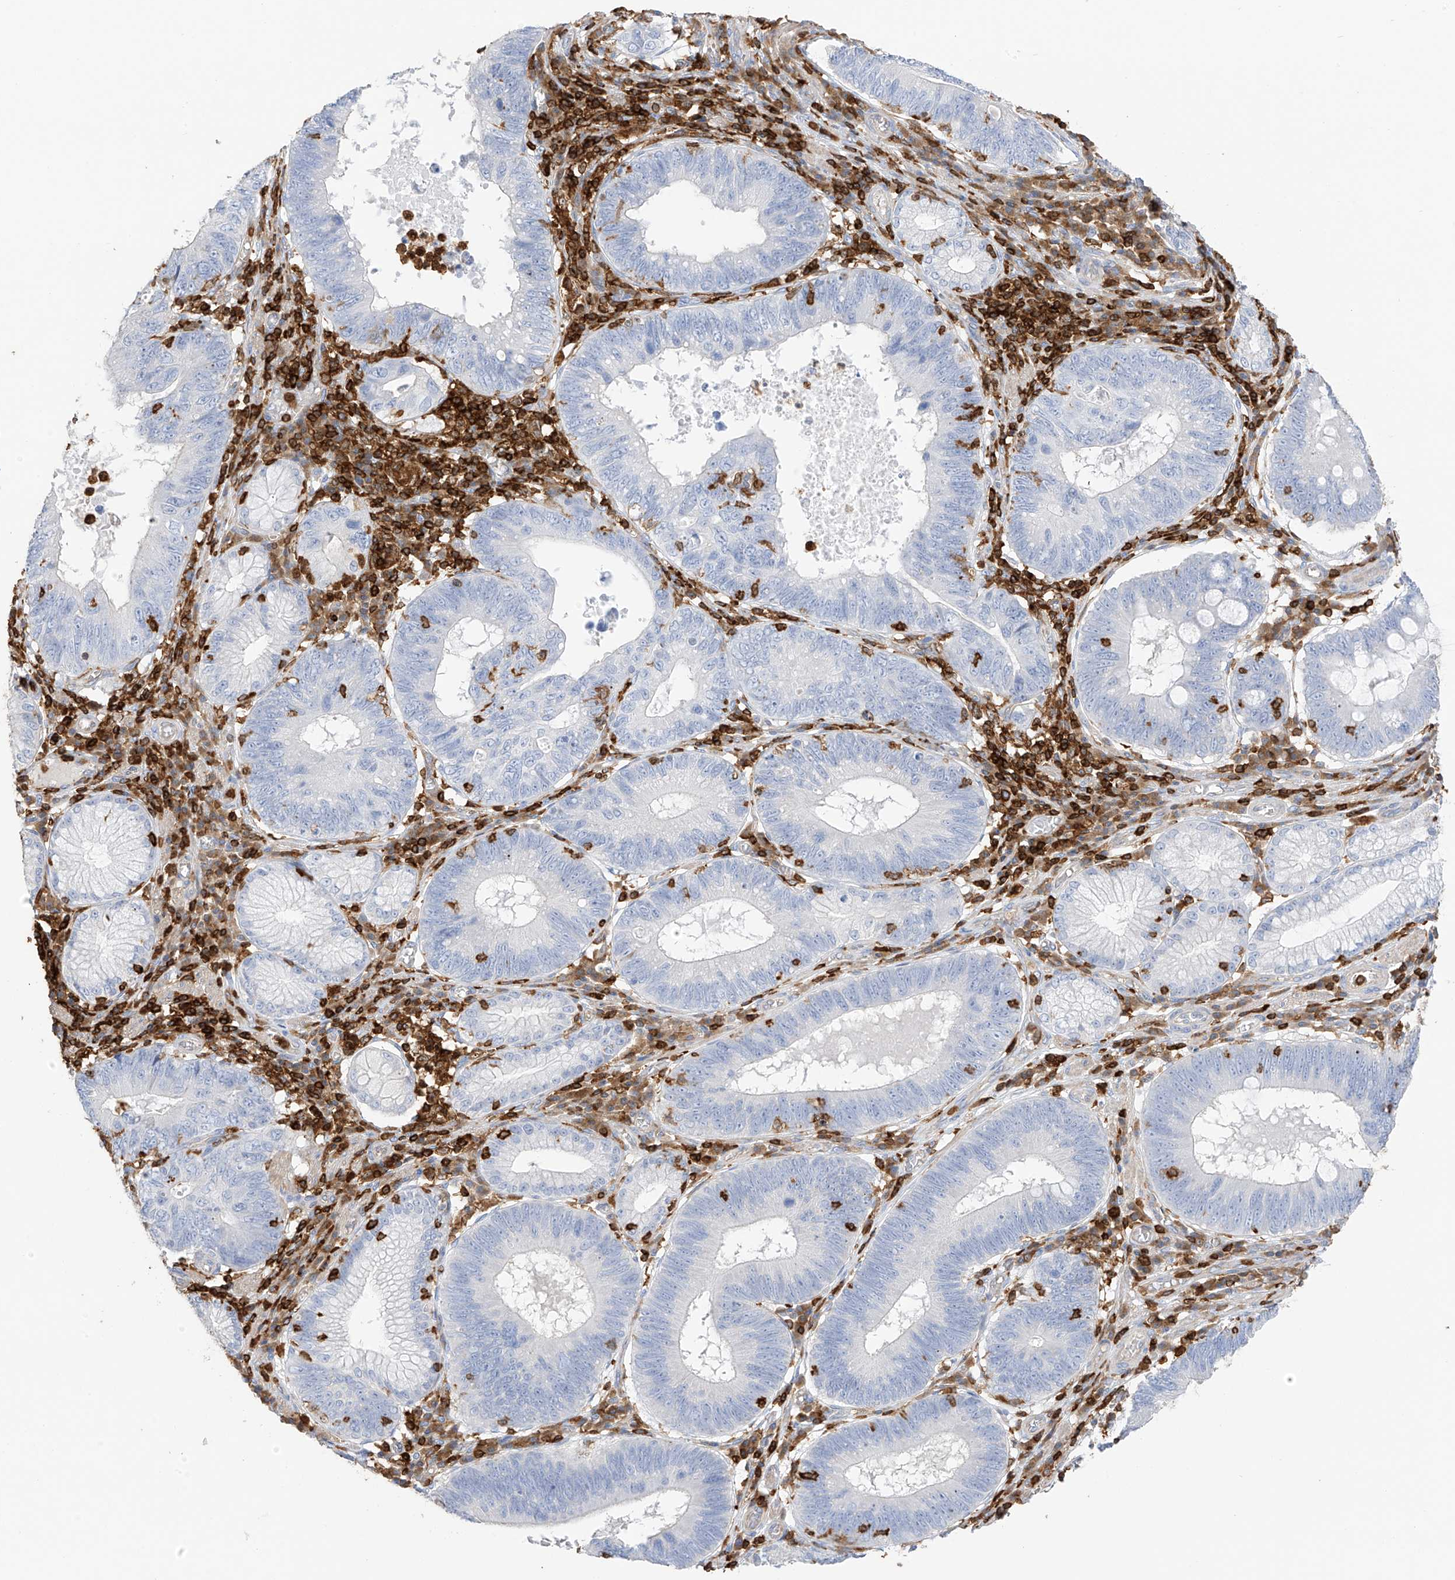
{"staining": {"intensity": "negative", "quantity": "none", "location": "none"}, "tissue": "stomach cancer", "cell_type": "Tumor cells", "image_type": "cancer", "snomed": [{"axis": "morphology", "description": "Adenocarcinoma, NOS"}, {"axis": "topography", "description": "Stomach"}], "caption": "A photomicrograph of stomach cancer (adenocarcinoma) stained for a protein demonstrates no brown staining in tumor cells.", "gene": "ARHGAP25", "patient": {"sex": "male", "age": 59}}